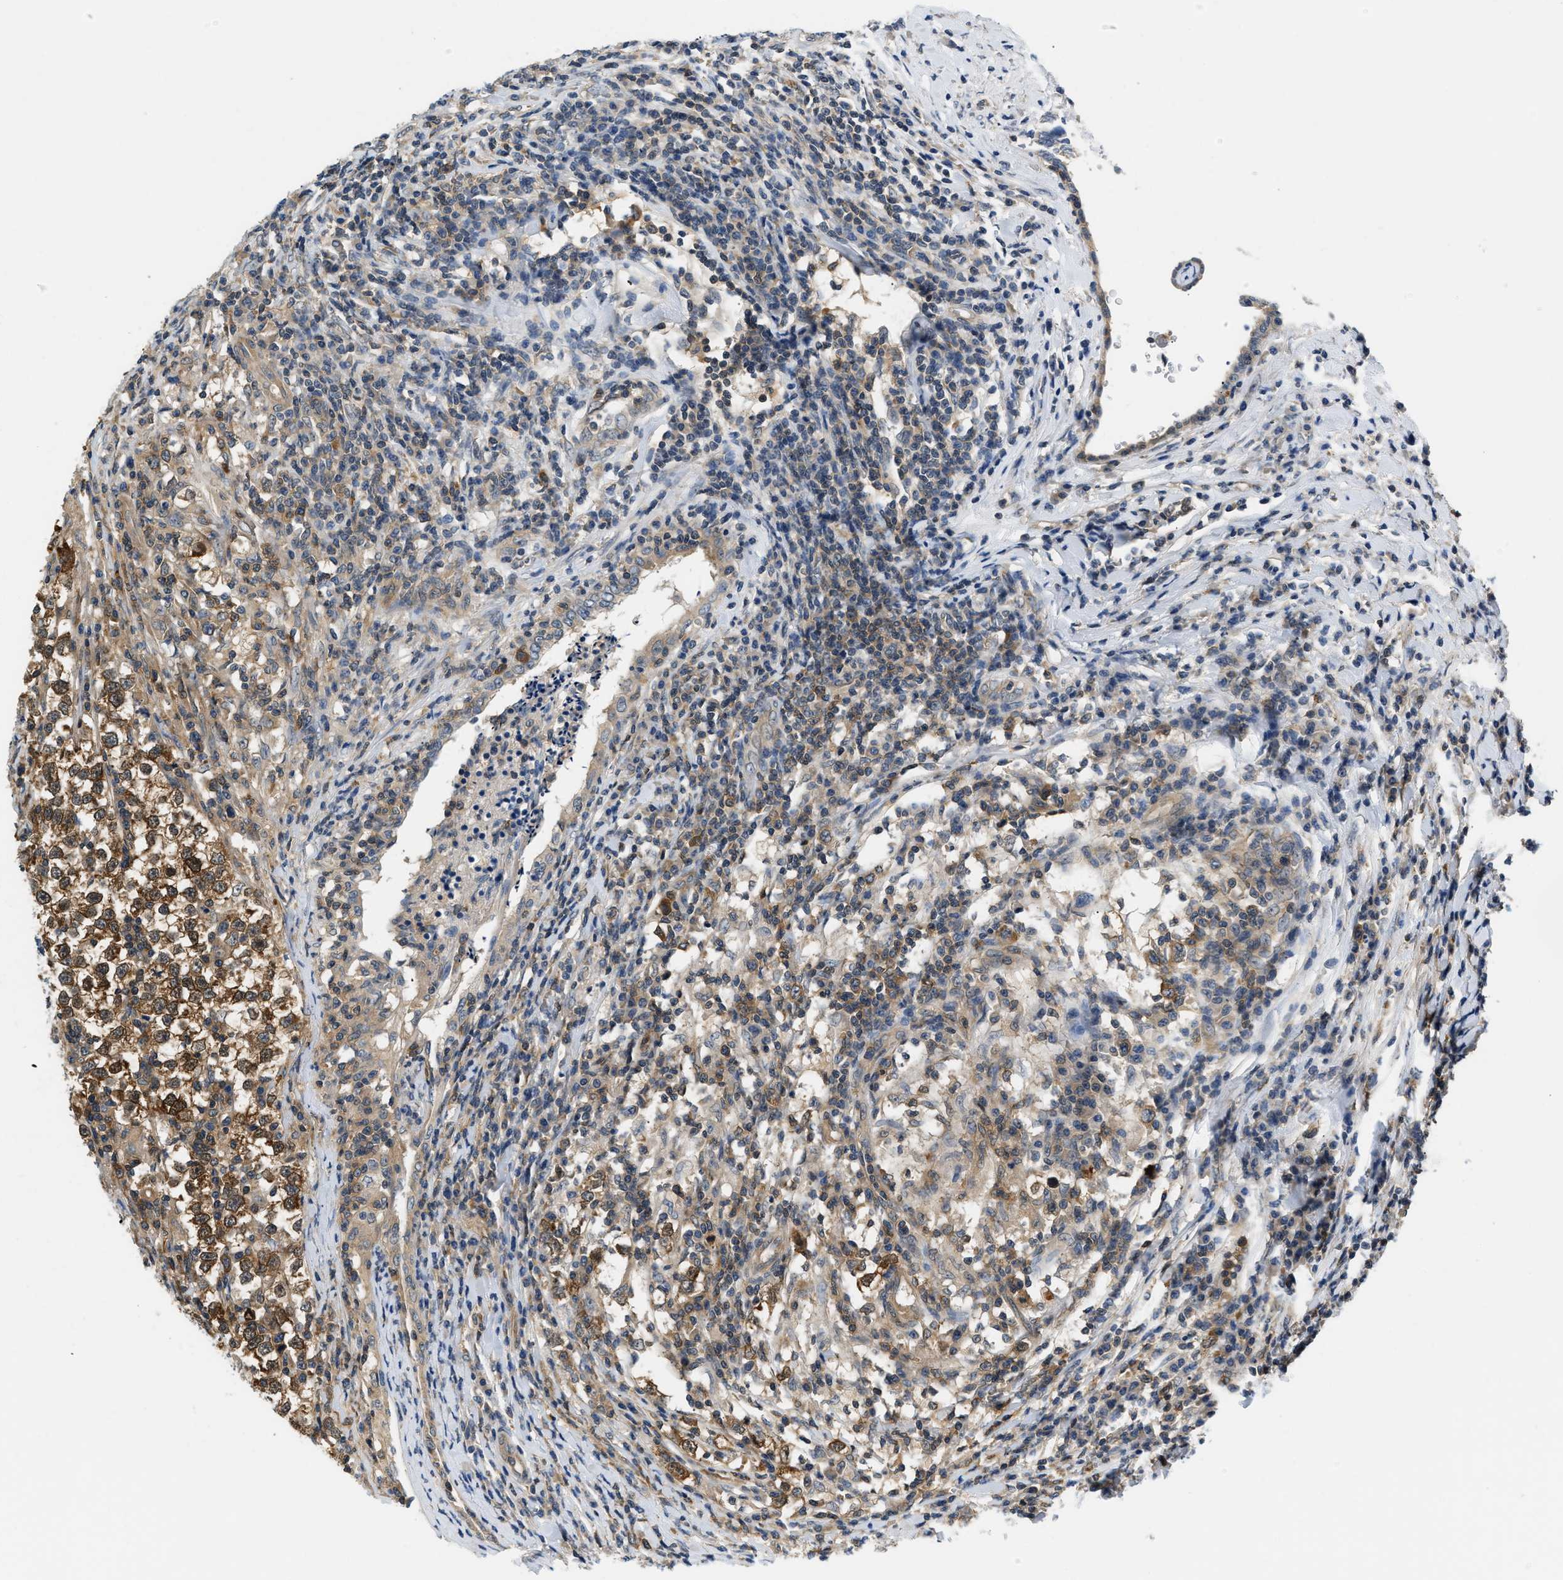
{"staining": {"intensity": "moderate", "quantity": ">75%", "location": "cytoplasmic/membranous"}, "tissue": "testis cancer", "cell_type": "Tumor cells", "image_type": "cancer", "snomed": [{"axis": "morphology", "description": "Normal tissue, NOS"}, {"axis": "morphology", "description": "Seminoma, NOS"}, {"axis": "topography", "description": "Testis"}], "caption": "A micrograph showing moderate cytoplasmic/membranous expression in about >75% of tumor cells in seminoma (testis), as visualized by brown immunohistochemical staining.", "gene": "EIF4EBP2", "patient": {"sex": "male", "age": 43}}